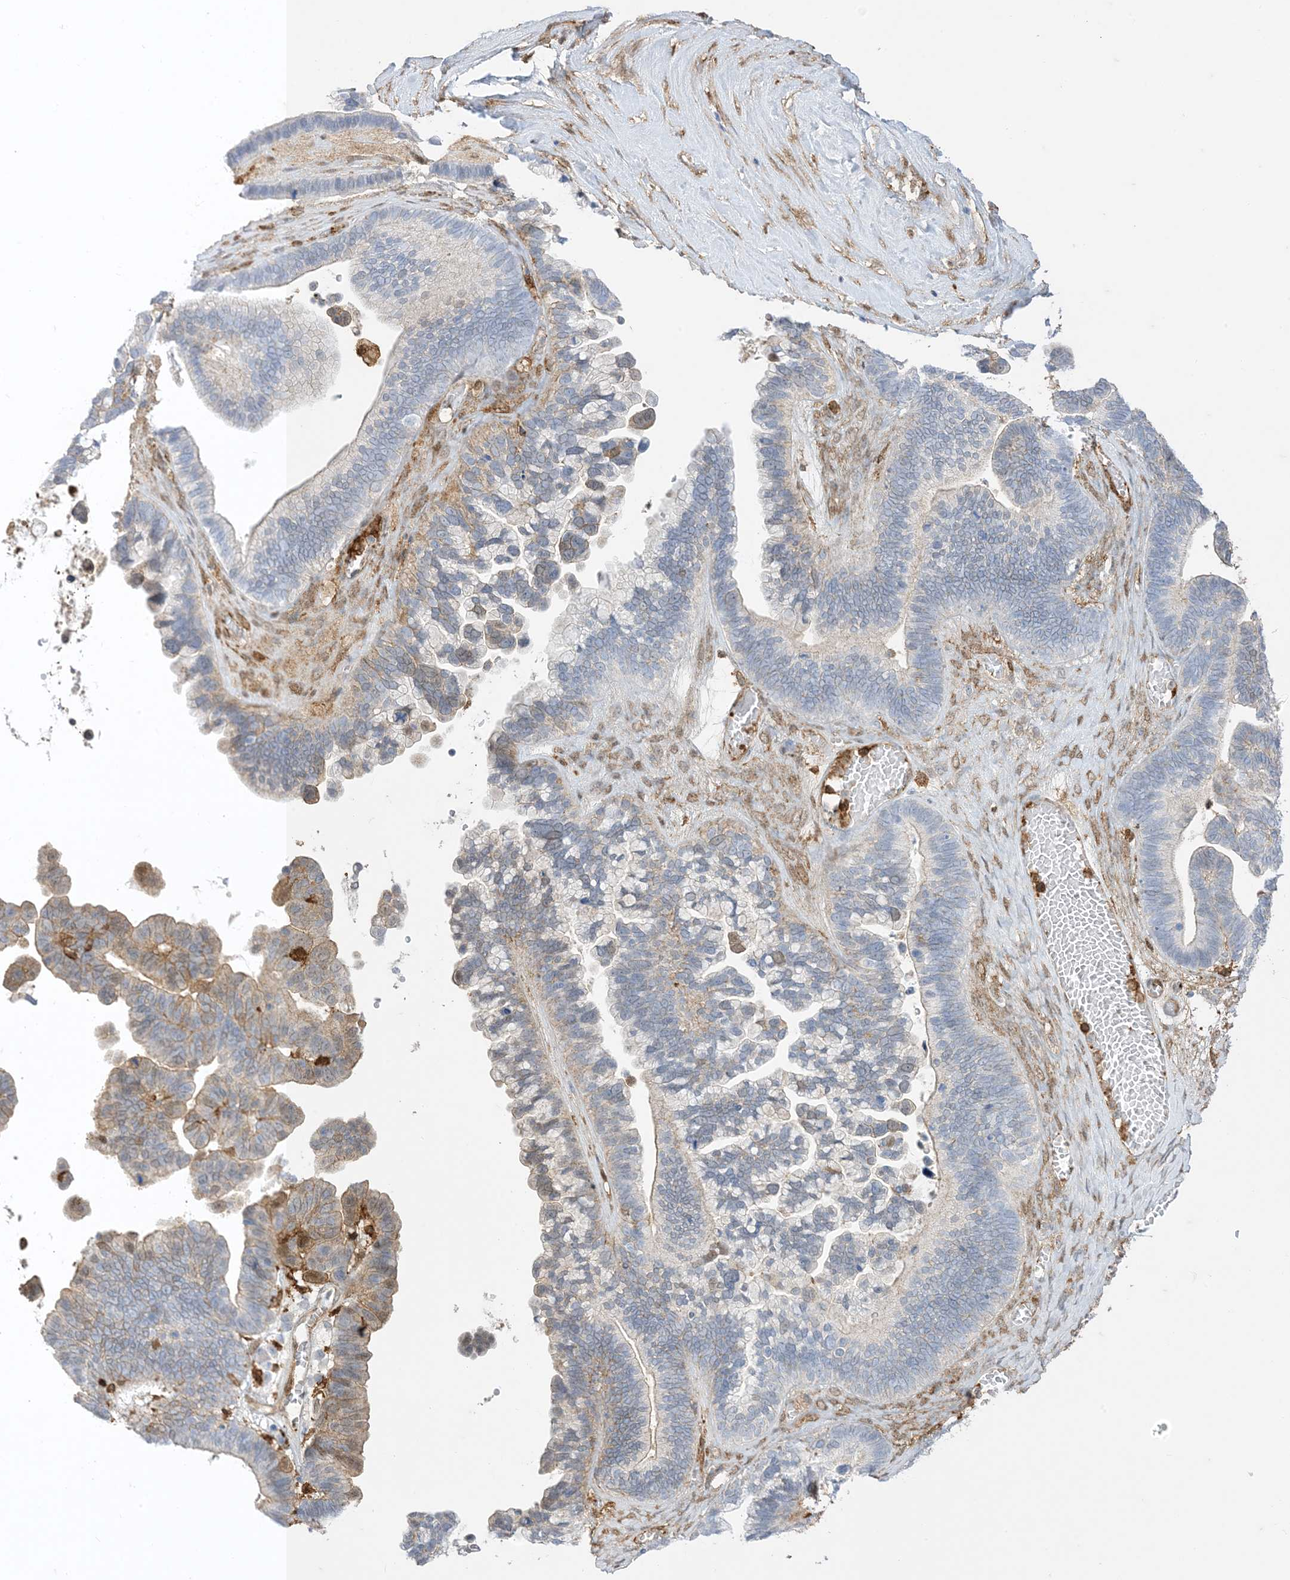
{"staining": {"intensity": "weak", "quantity": "<25%", "location": "cytoplasmic/membranous"}, "tissue": "ovarian cancer", "cell_type": "Tumor cells", "image_type": "cancer", "snomed": [{"axis": "morphology", "description": "Cystadenocarcinoma, serous, NOS"}, {"axis": "topography", "description": "Ovary"}], "caption": "Immunohistochemistry image of ovarian serous cystadenocarcinoma stained for a protein (brown), which exhibits no positivity in tumor cells.", "gene": "GSN", "patient": {"sex": "female", "age": 56}}